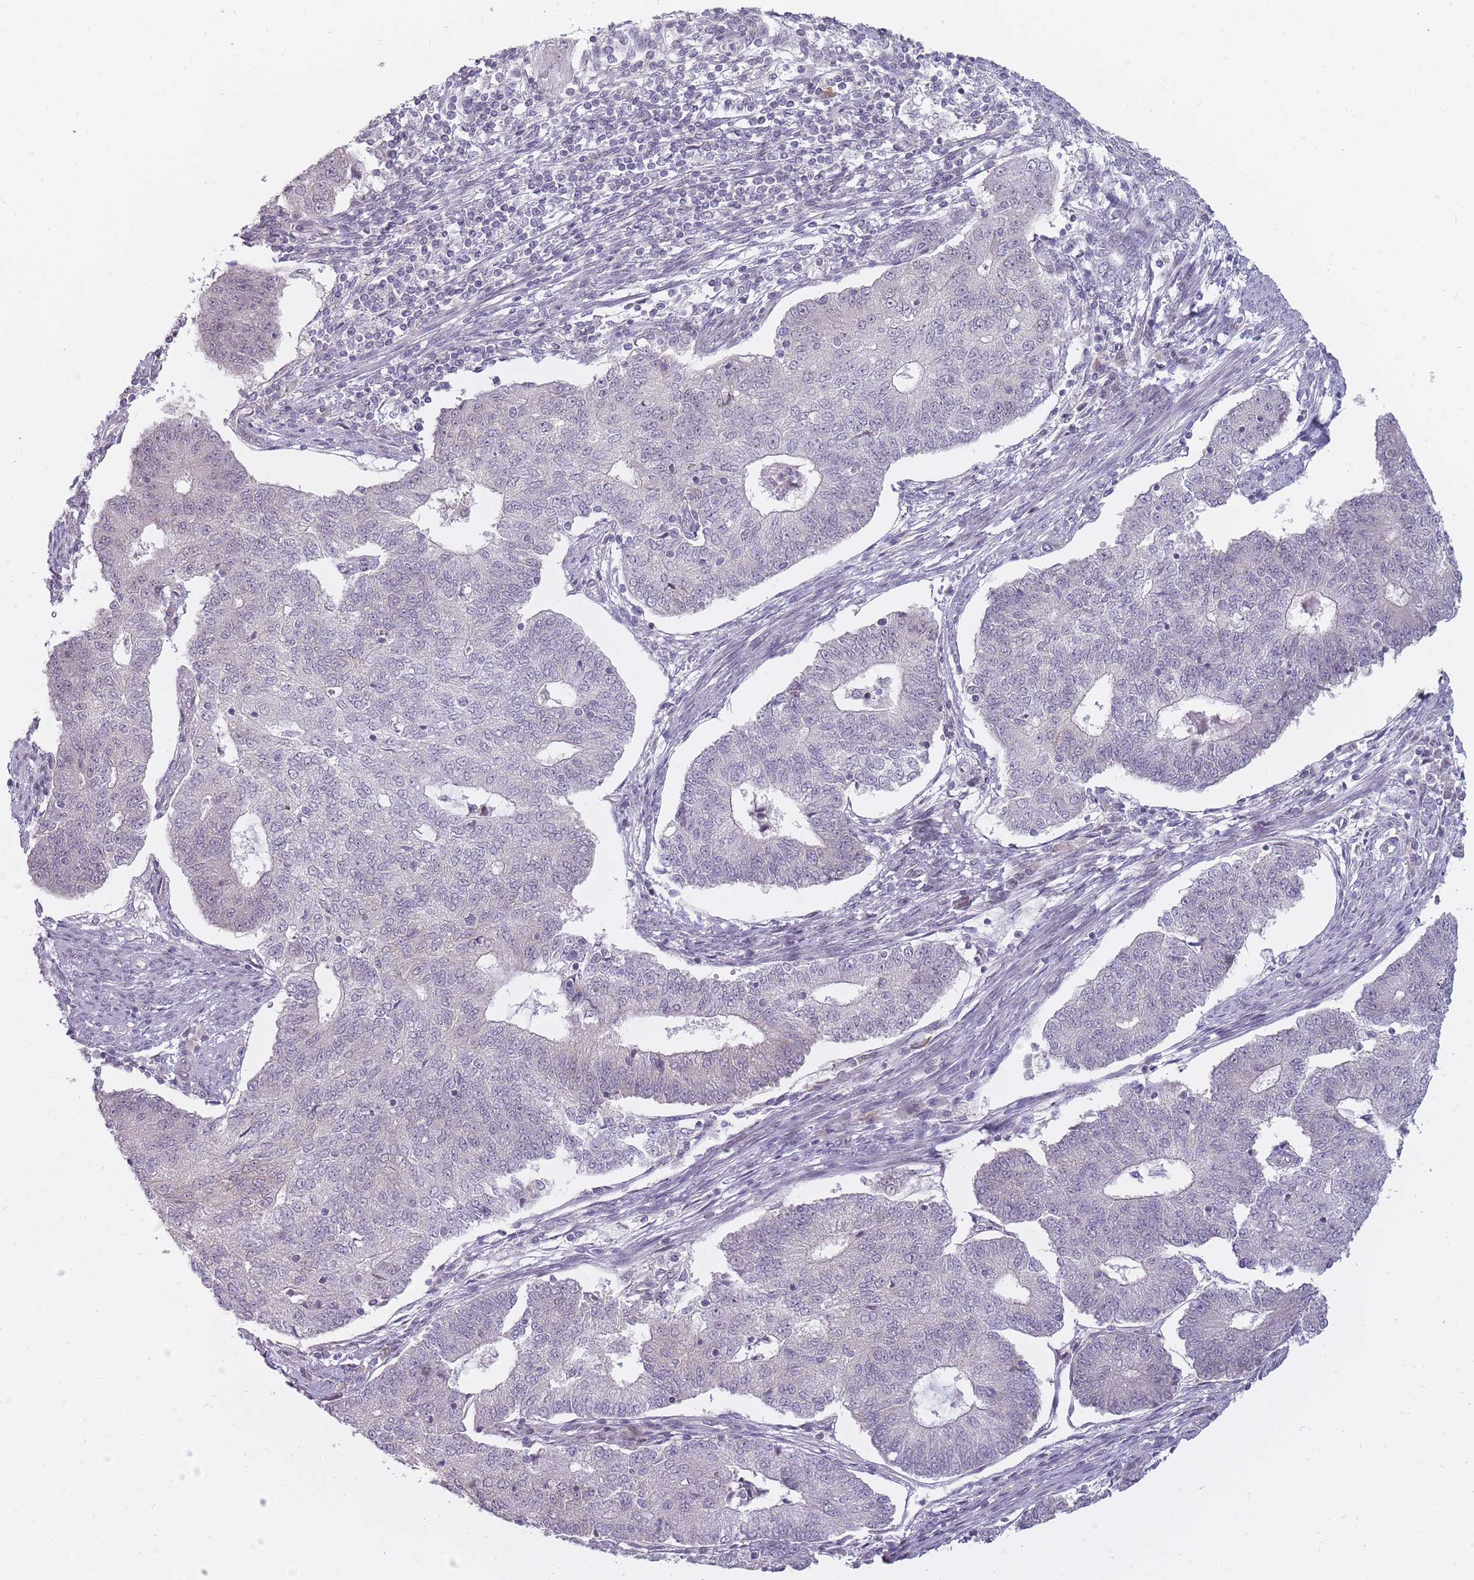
{"staining": {"intensity": "negative", "quantity": "none", "location": "none"}, "tissue": "endometrial cancer", "cell_type": "Tumor cells", "image_type": "cancer", "snomed": [{"axis": "morphology", "description": "Adenocarcinoma, NOS"}, {"axis": "topography", "description": "Endometrium"}], "caption": "Endometrial cancer (adenocarcinoma) was stained to show a protein in brown. There is no significant expression in tumor cells. (Immunohistochemistry, brightfield microscopy, high magnification).", "gene": "POMZP3", "patient": {"sex": "female", "age": 56}}